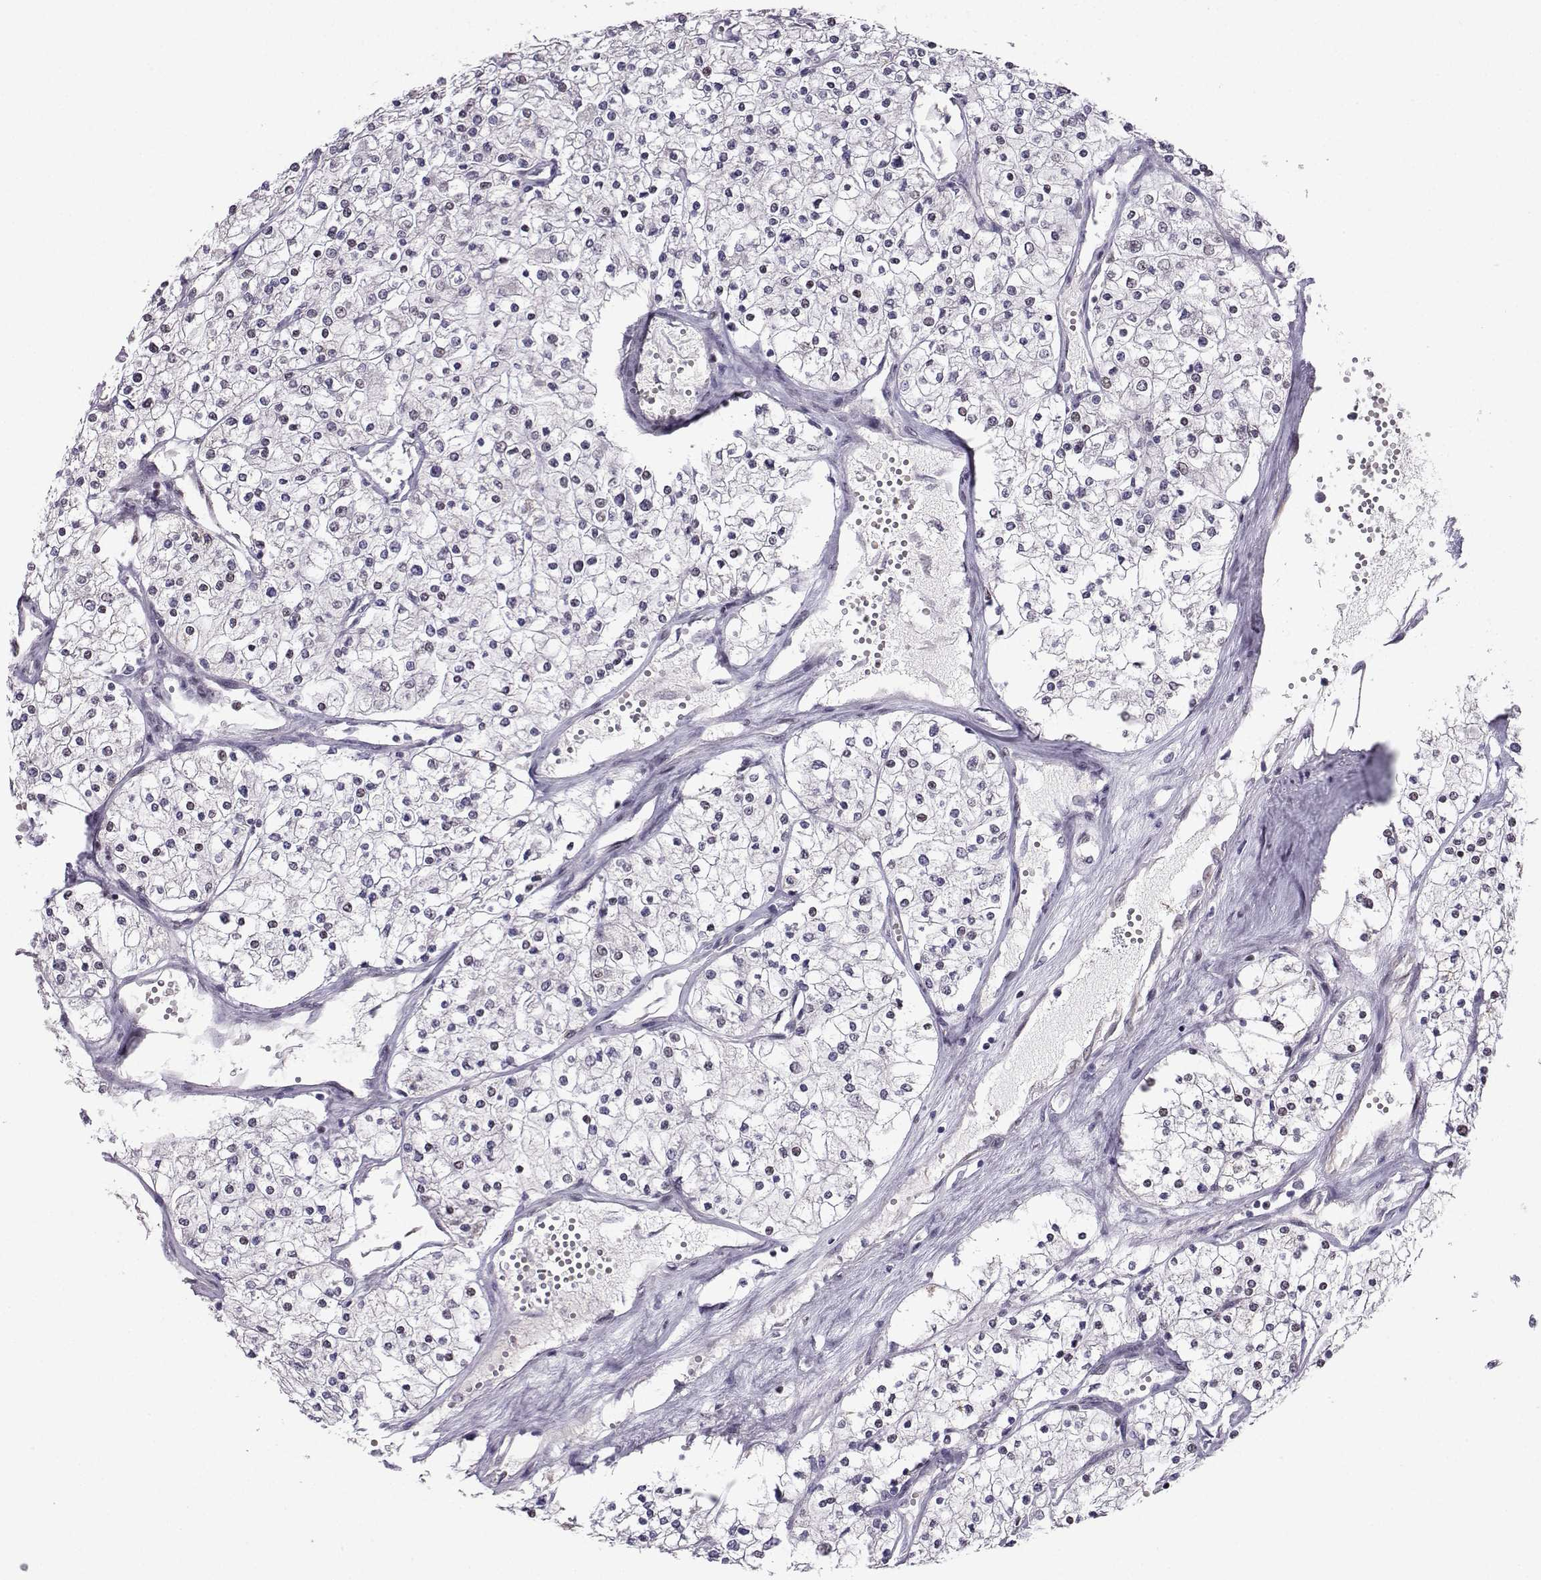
{"staining": {"intensity": "weak", "quantity": "25%-75%", "location": "nuclear"}, "tissue": "renal cancer", "cell_type": "Tumor cells", "image_type": "cancer", "snomed": [{"axis": "morphology", "description": "Adenocarcinoma, NOS"}, {"axis": "topography", "description": "Kidney"}], "caption": "Immunohistochemical staining of human renal adenocarcinoma demonstrates low levels of weak nuclear positivity in about 25%-75% of tumor cells.", "gene": "LIN28A", "patient": {"sex": "male", "age": 80}}